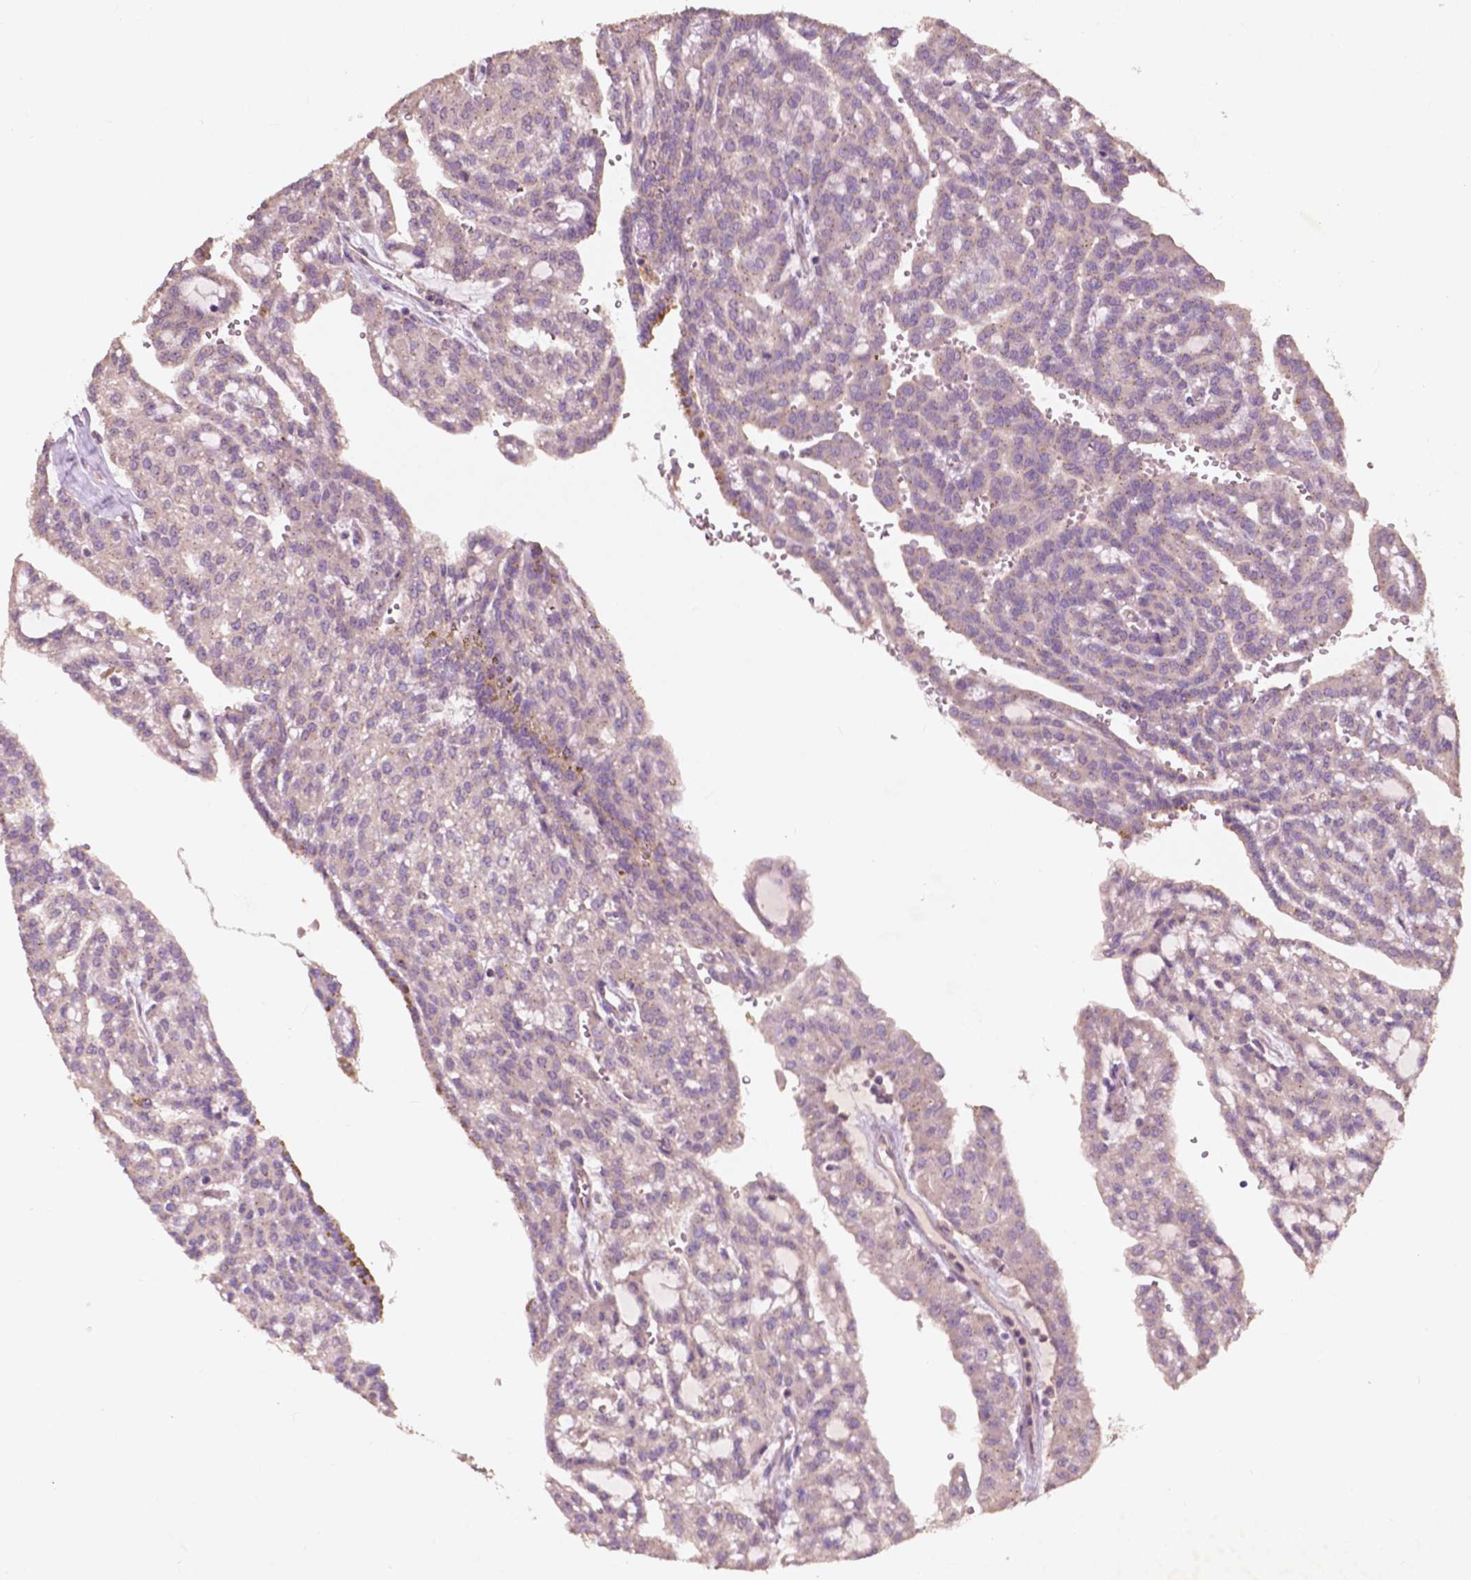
{"staining": {"intensity": "weak", "quantity": "<25%", "location": "cytoplasmic/membranous"}, "tissue": "renal cancer", "cell_type": "Tumor cells", "image_type": "cancer", "snomed": [{"axis": "morphology", "description": "Adenocarcinoma, NOS"}, {"axis": "topography", "description": "Kidney"}], "caption": "The IHC histopathology image has no significant expression in tumor cells of renal cancer (adenocarcinoma) tissue.", "gene": "CHPT1", "patient": {"sex": "male", "age": 63}}